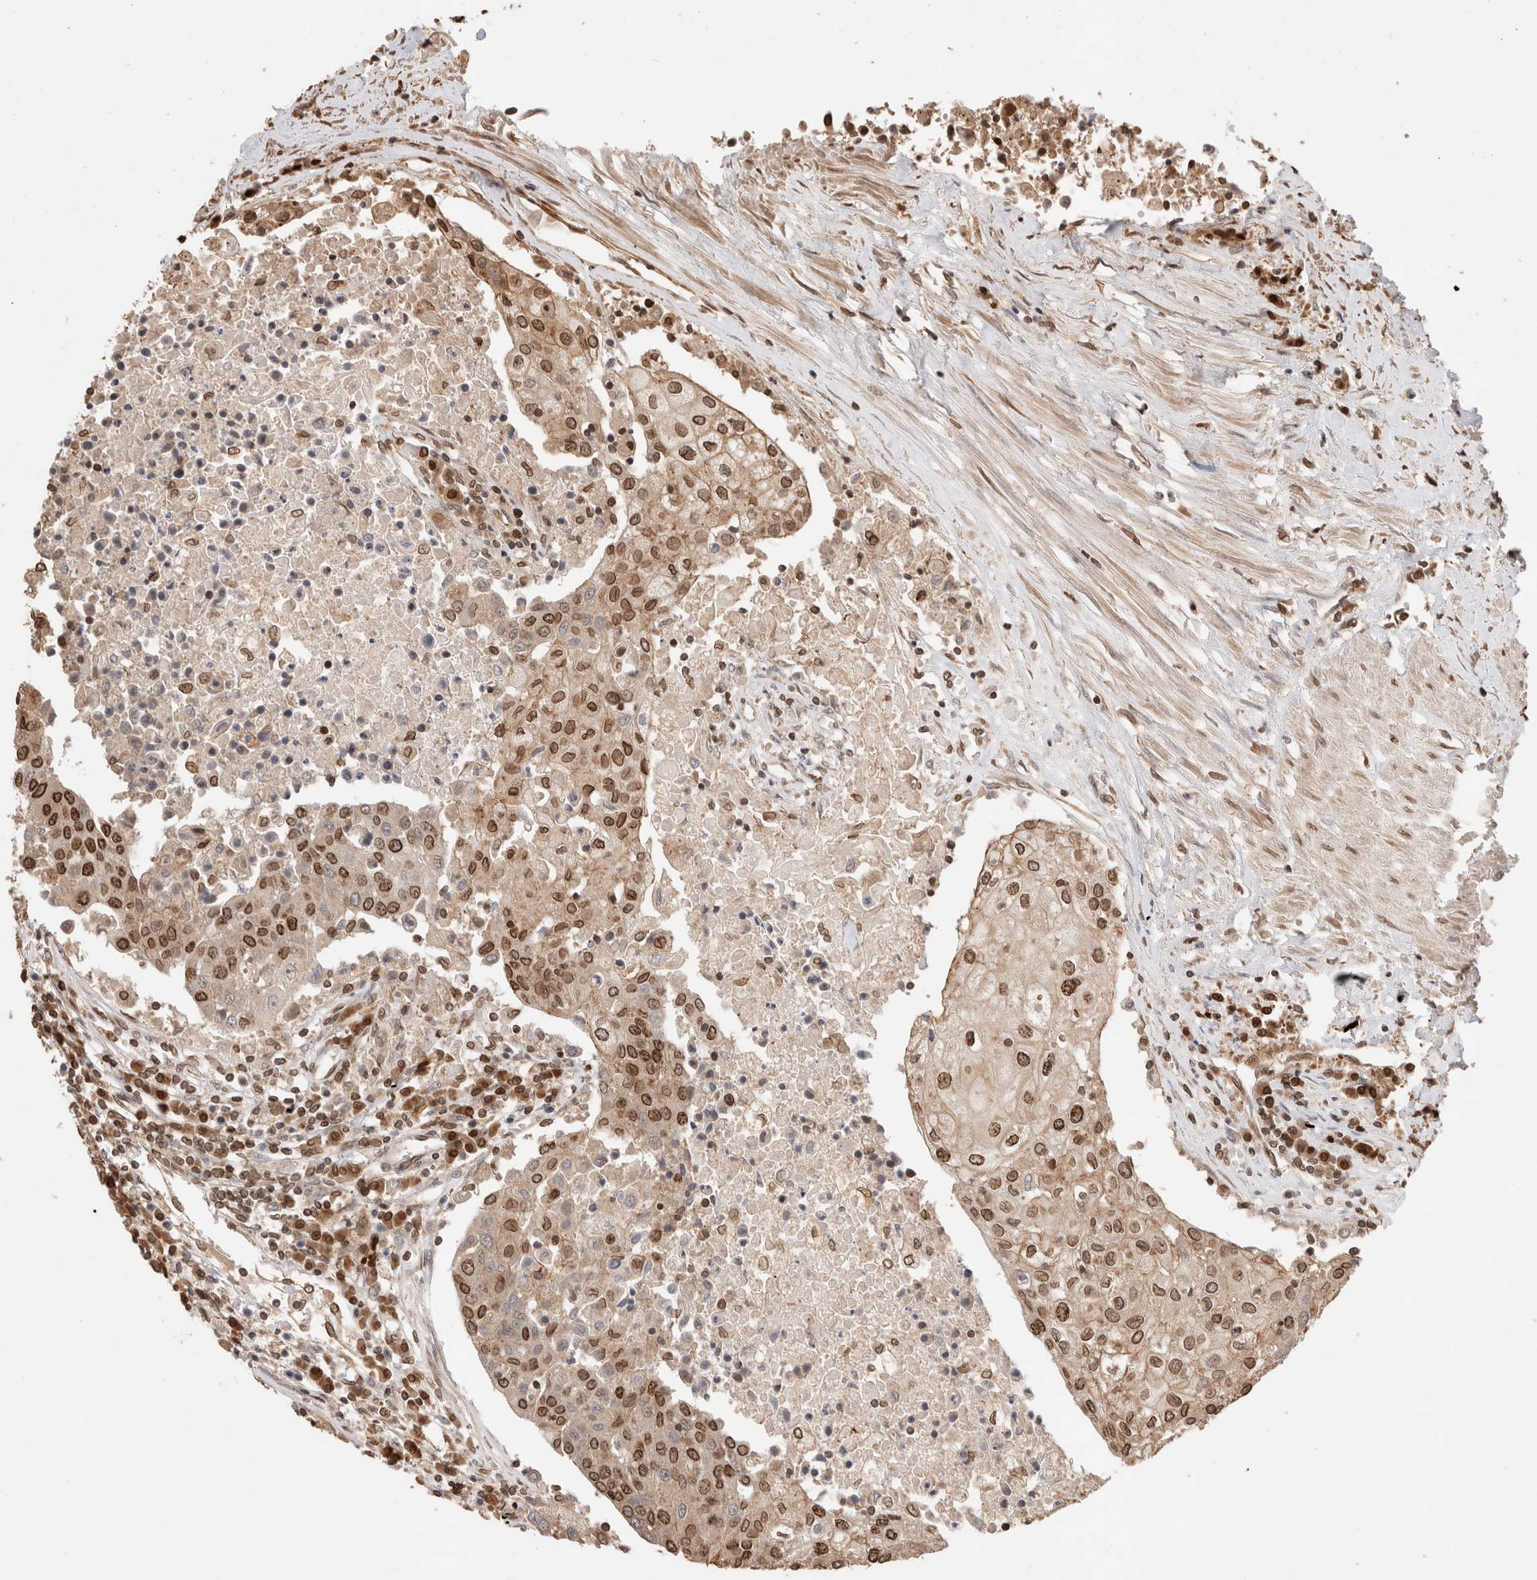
{"staining": {"intensity": "strong", "quantity": ">75%", "location": "cytoplasmic/membranous,nuclear"}, "tissue": "urothelial cancer", "cell_type": "Tumor cells", "image_type": "cancer", "snomed": [{"axis": "morphology", "description": "Urothelial carcinoma, High grade"}, {"axis": "topography", "description": "Urinary bladder"}], "caption": "Urothelial cancer stained for a protein (brown) demonstrates strong cytoplasmic/membranous and nuclear positive staining in about >75% of tumor cells.", "gene": "TPR", "patient": {"sex": "female", "age": 85}}